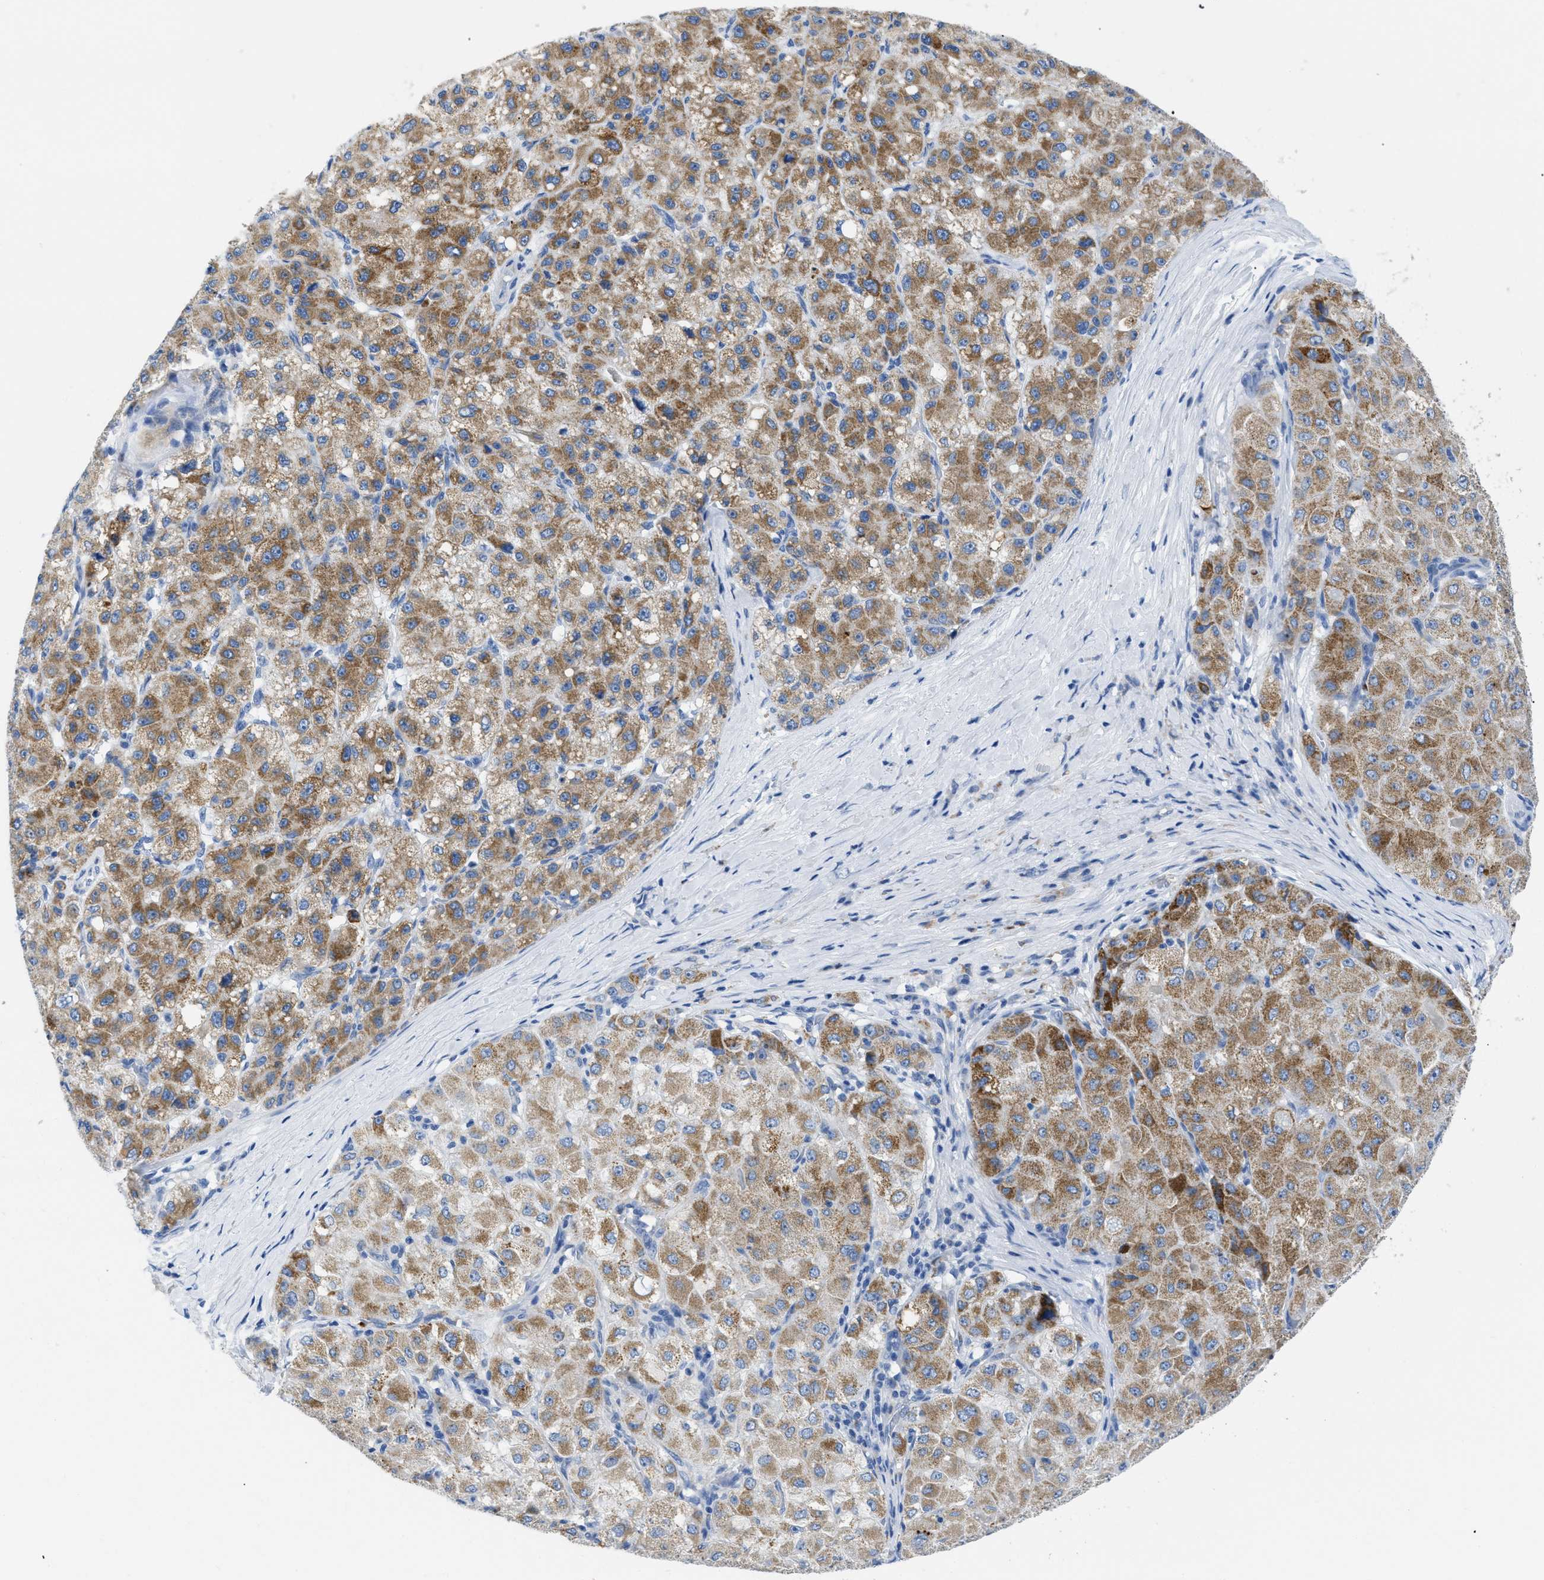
{"staining": {"intensity": "moderate", "quantity": ">75%", "location": "cytoplasmic/membranous"}, "tissue": "liver cancer", "cell_type": "Tumor cells", "image_type": "cancer", "snomed": [{"axis": "morphology", "description": "Carcinoma, Hepatocellular, NOS"}, {"axis": "topography", "description": "Liver"}], "caption": "The photomicrograph exhibits a brown stain indicating the presence of a protein in the cytoplasmic/membranous of tumor cells in liver cancer.", "gene": "APOBEC2", "patient": {"sex": "male", "age": 80}}